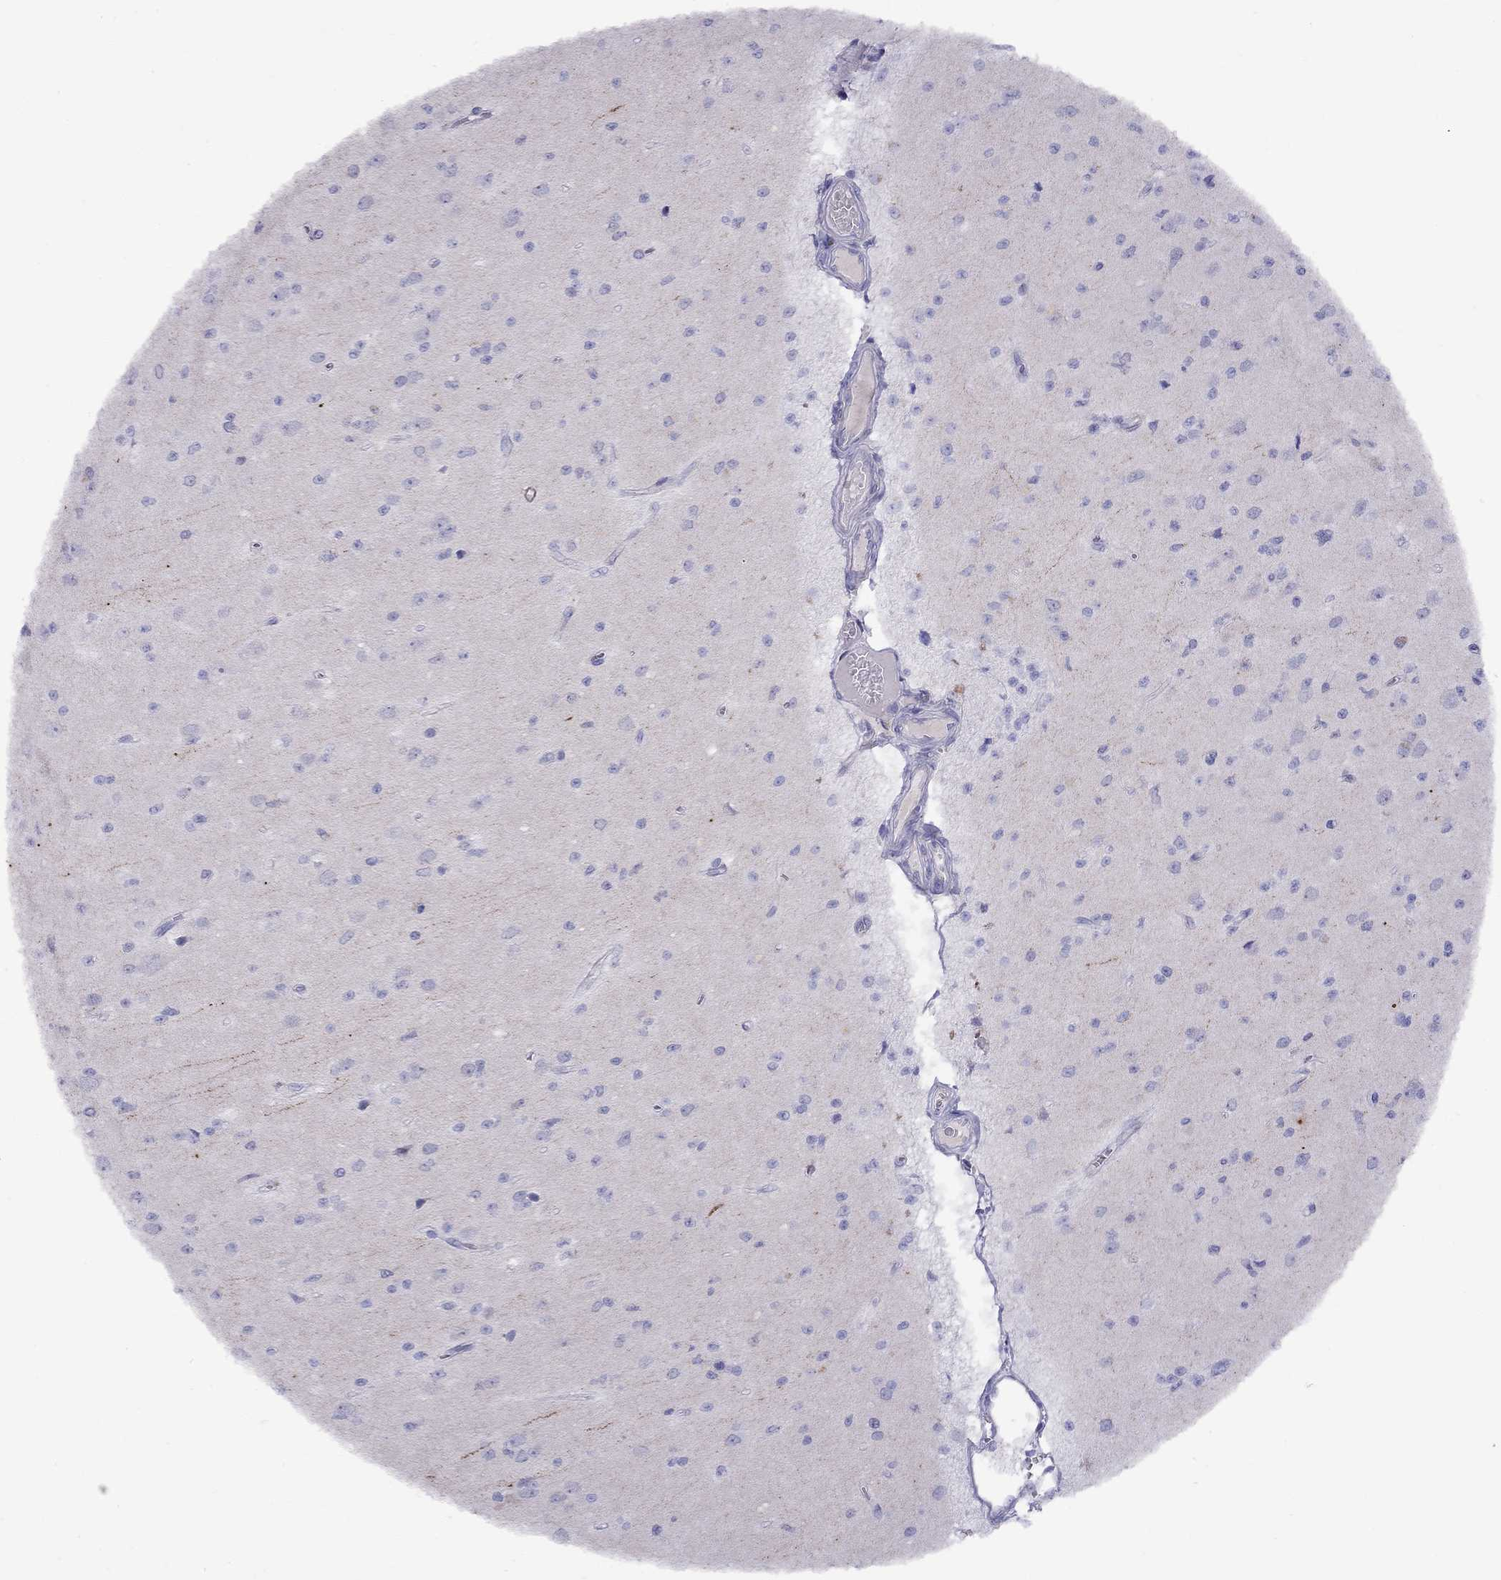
{"staining": {"intensity": "negative", "quantity": "none", "location": "none"}, "tissue": "glioma", "cell_type": "Tumor cells", "image_type": "cancer", "snomed": [{"axis": "morphology", "description": "Glioma, malignant, Low grade"}, {"axis": "topography", "description": "Brain"}], "caption": "Tumor cells show no significant protein staining in glioma. (DAB (3,3'-diaminobenzidine) IHC, high magnification).", "gene": "CPNE4", "patient": {"sex": "female", "age": 45}}